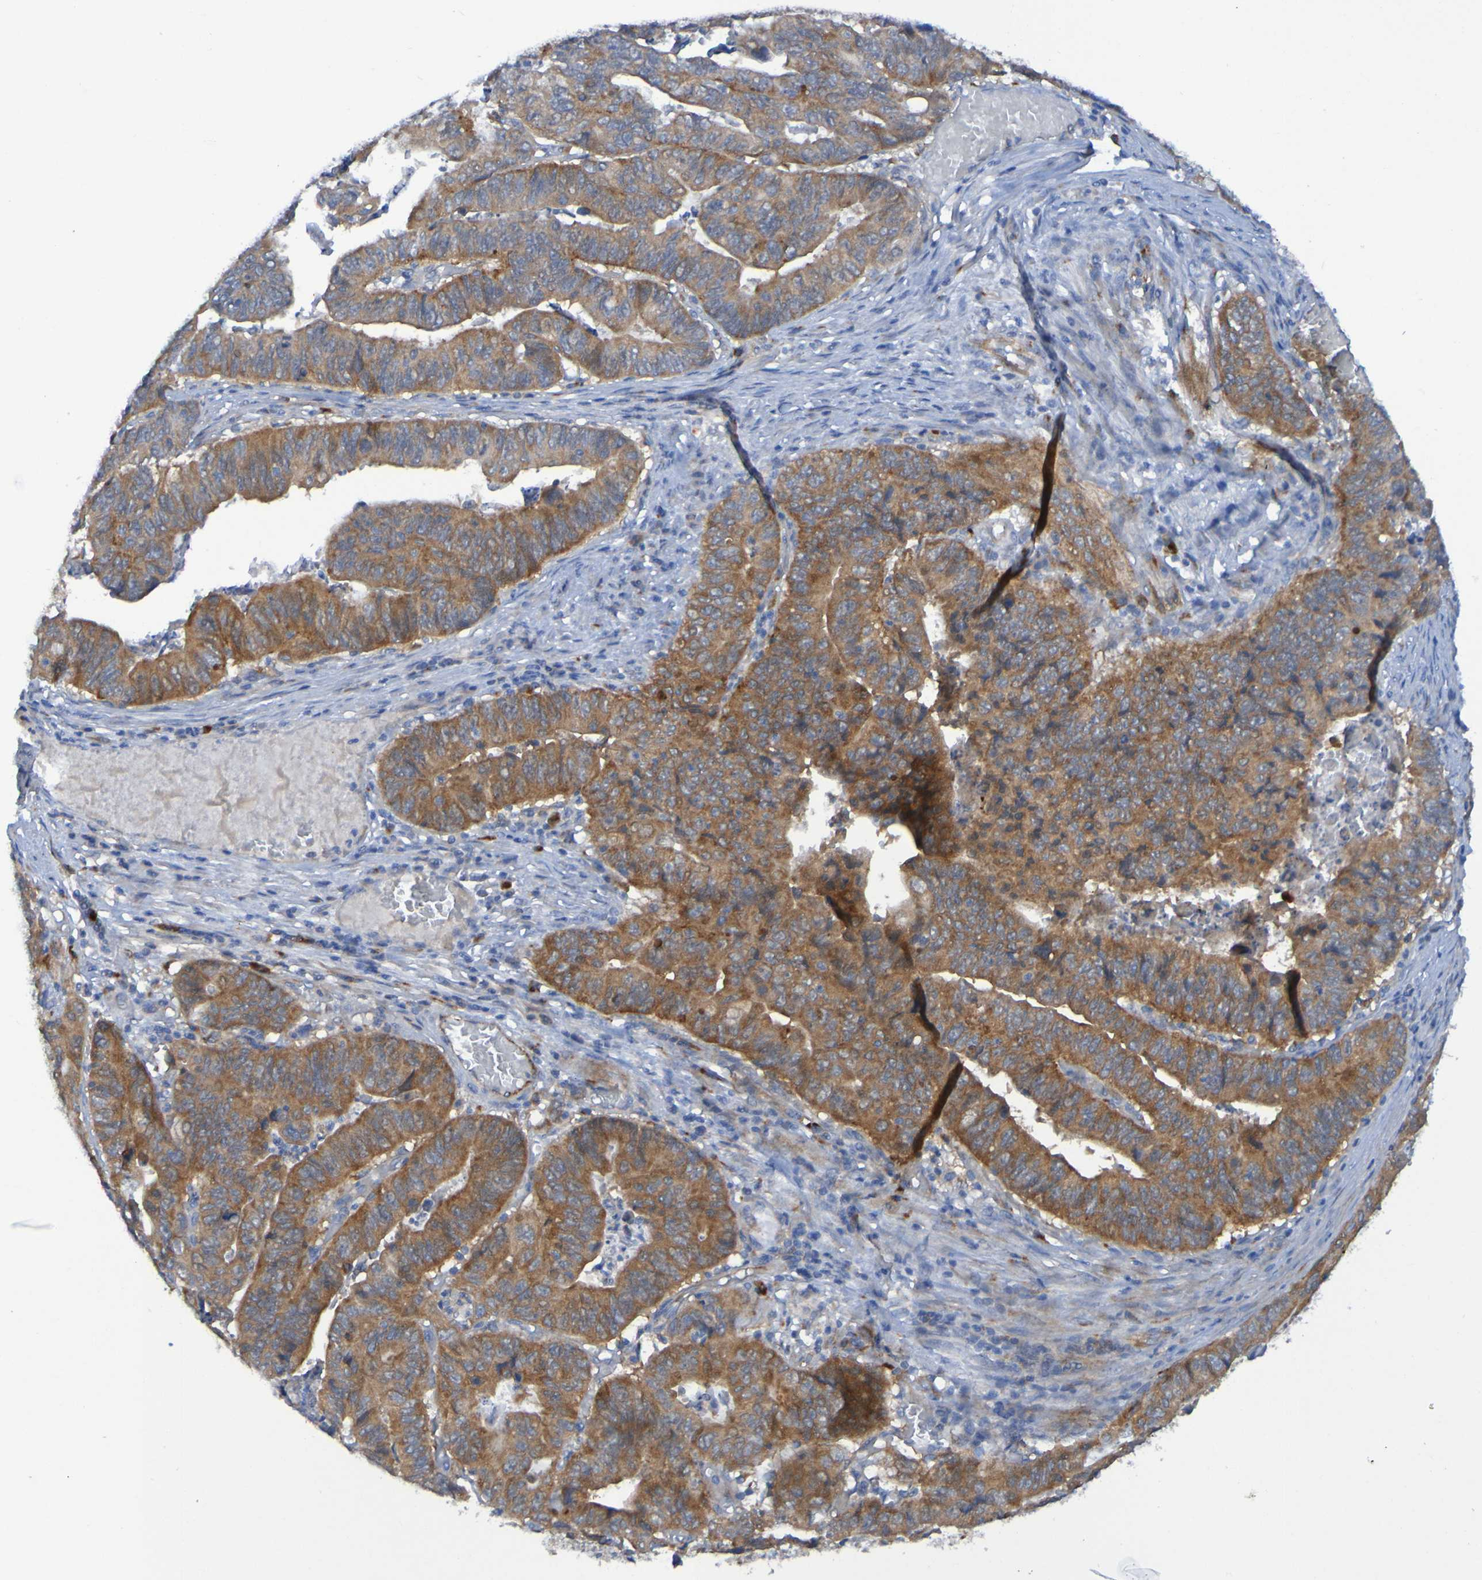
{"staining": {"intensity": "moderate", "quantity": ">75%", "location": "cytoplasmic/membranous"}, "tissue": "stomach cancer", "cell_type": "Tumor cells", "image_type": "cancer", "snomed": [{"axis": "morphology", "description": "Adenocarcinoma, NOS"}, {"axis": "topography", "description": "Stomach, lower"}], "caption": "Immunohistochemistry (IHC) (DAB (3,3'-diaminobenzidine)) staining of human stomach cancer displays moderate cytoplasmic/membranous protein expression in about >75% of tumor cells.", "gene": "ARHGEF16", "patient": {"sex": "male", "age": 77}}